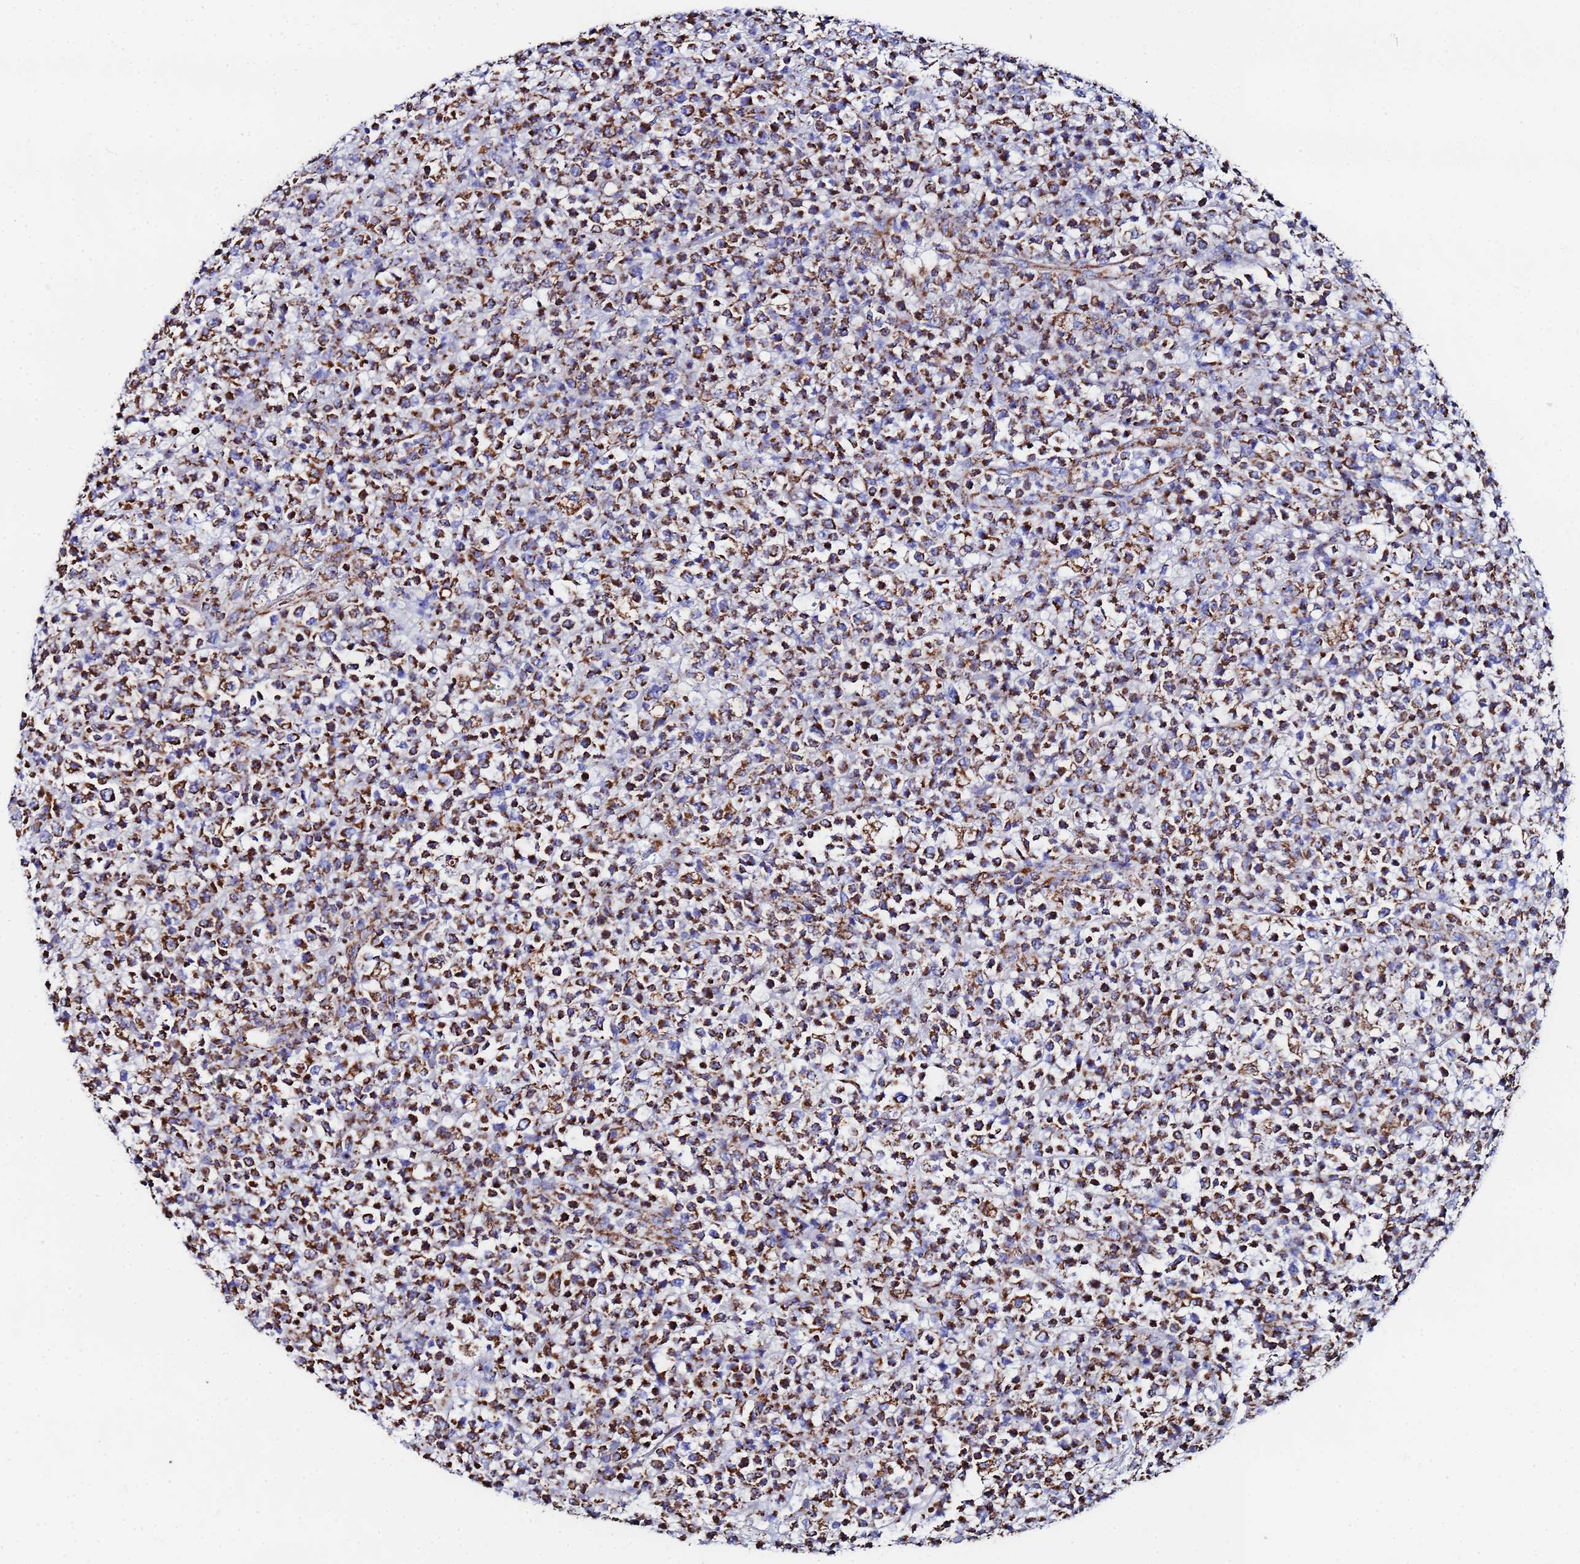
{"staining": {"intensity": "strong", "quantity": ">75%", "location": "cytoplasmic/membranous"}, "tissue": "lymphoma", "cell_type": "Tumor cells", "image_type": "cancer", "snomed": [{"axis": "morphology", "description": "Malignant lymphoma, non-Hodgkin's type, High grade"}, {"axis": "topography", "description": "Colon"}], "caption": "IHC (DAB) staining of lymphoma demonstrates strong cytoplasmic/membranous protein staining in approximately >75% of tumor cells.", "gene": "GLUD1", "patient": {"sex": "female", "age": 53}}